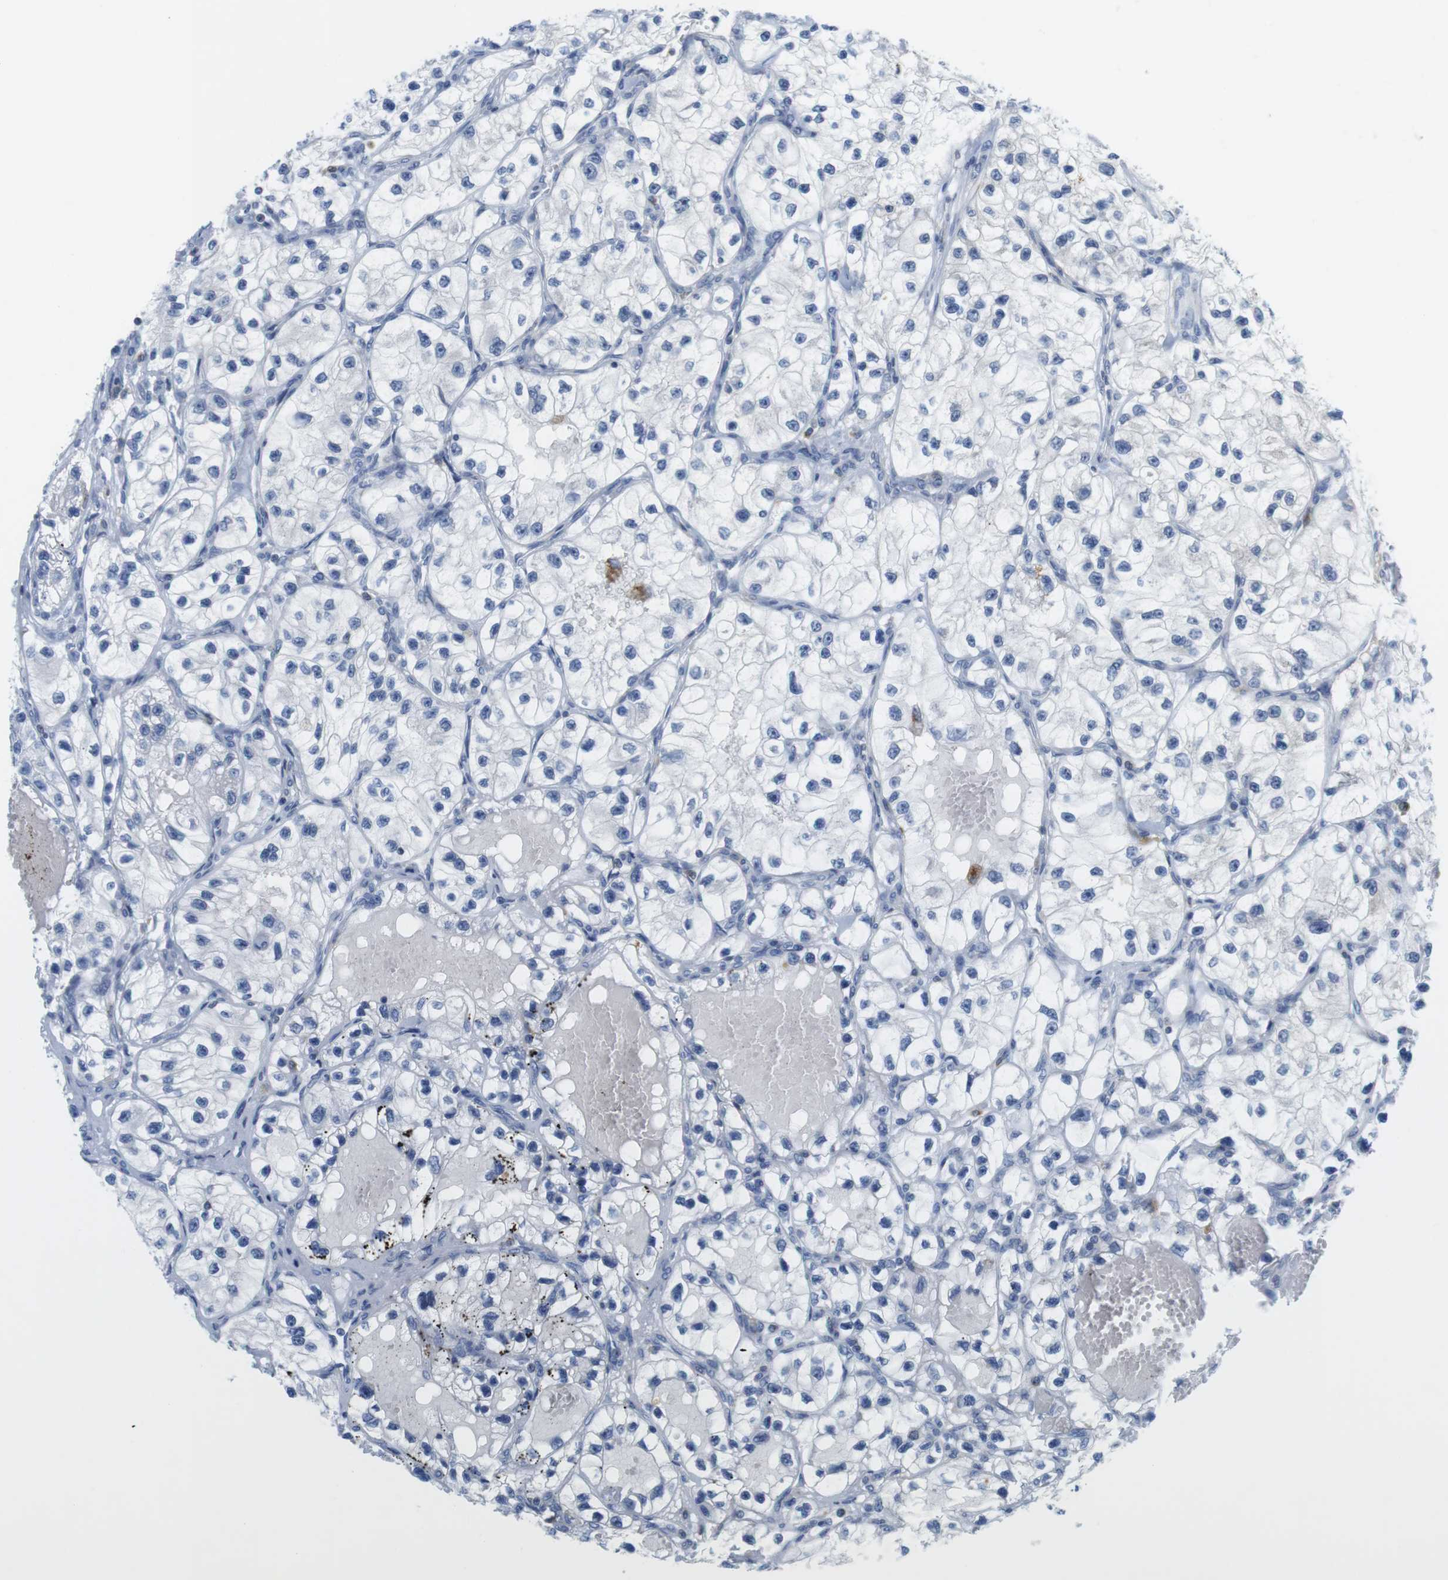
{"staining": {"intensity": "negative", "quantity": "none", "location": "none"}, "tissue": "renal cancer", "cell_type": "Tumor cells", "image_type": "cancer", "snomed": [{"axis": "morphology", "description": "Adenocarcinoma, NOS"}, {"axis": "topography", "description": "Kidney"}], "caption": "Renal cancer (adenocarcinoma) was stained to show a protein in brown. There is no significant expression in tumor cells.", "gene": "CNGA2", "patient": {"sex": "female", "age": 57}}